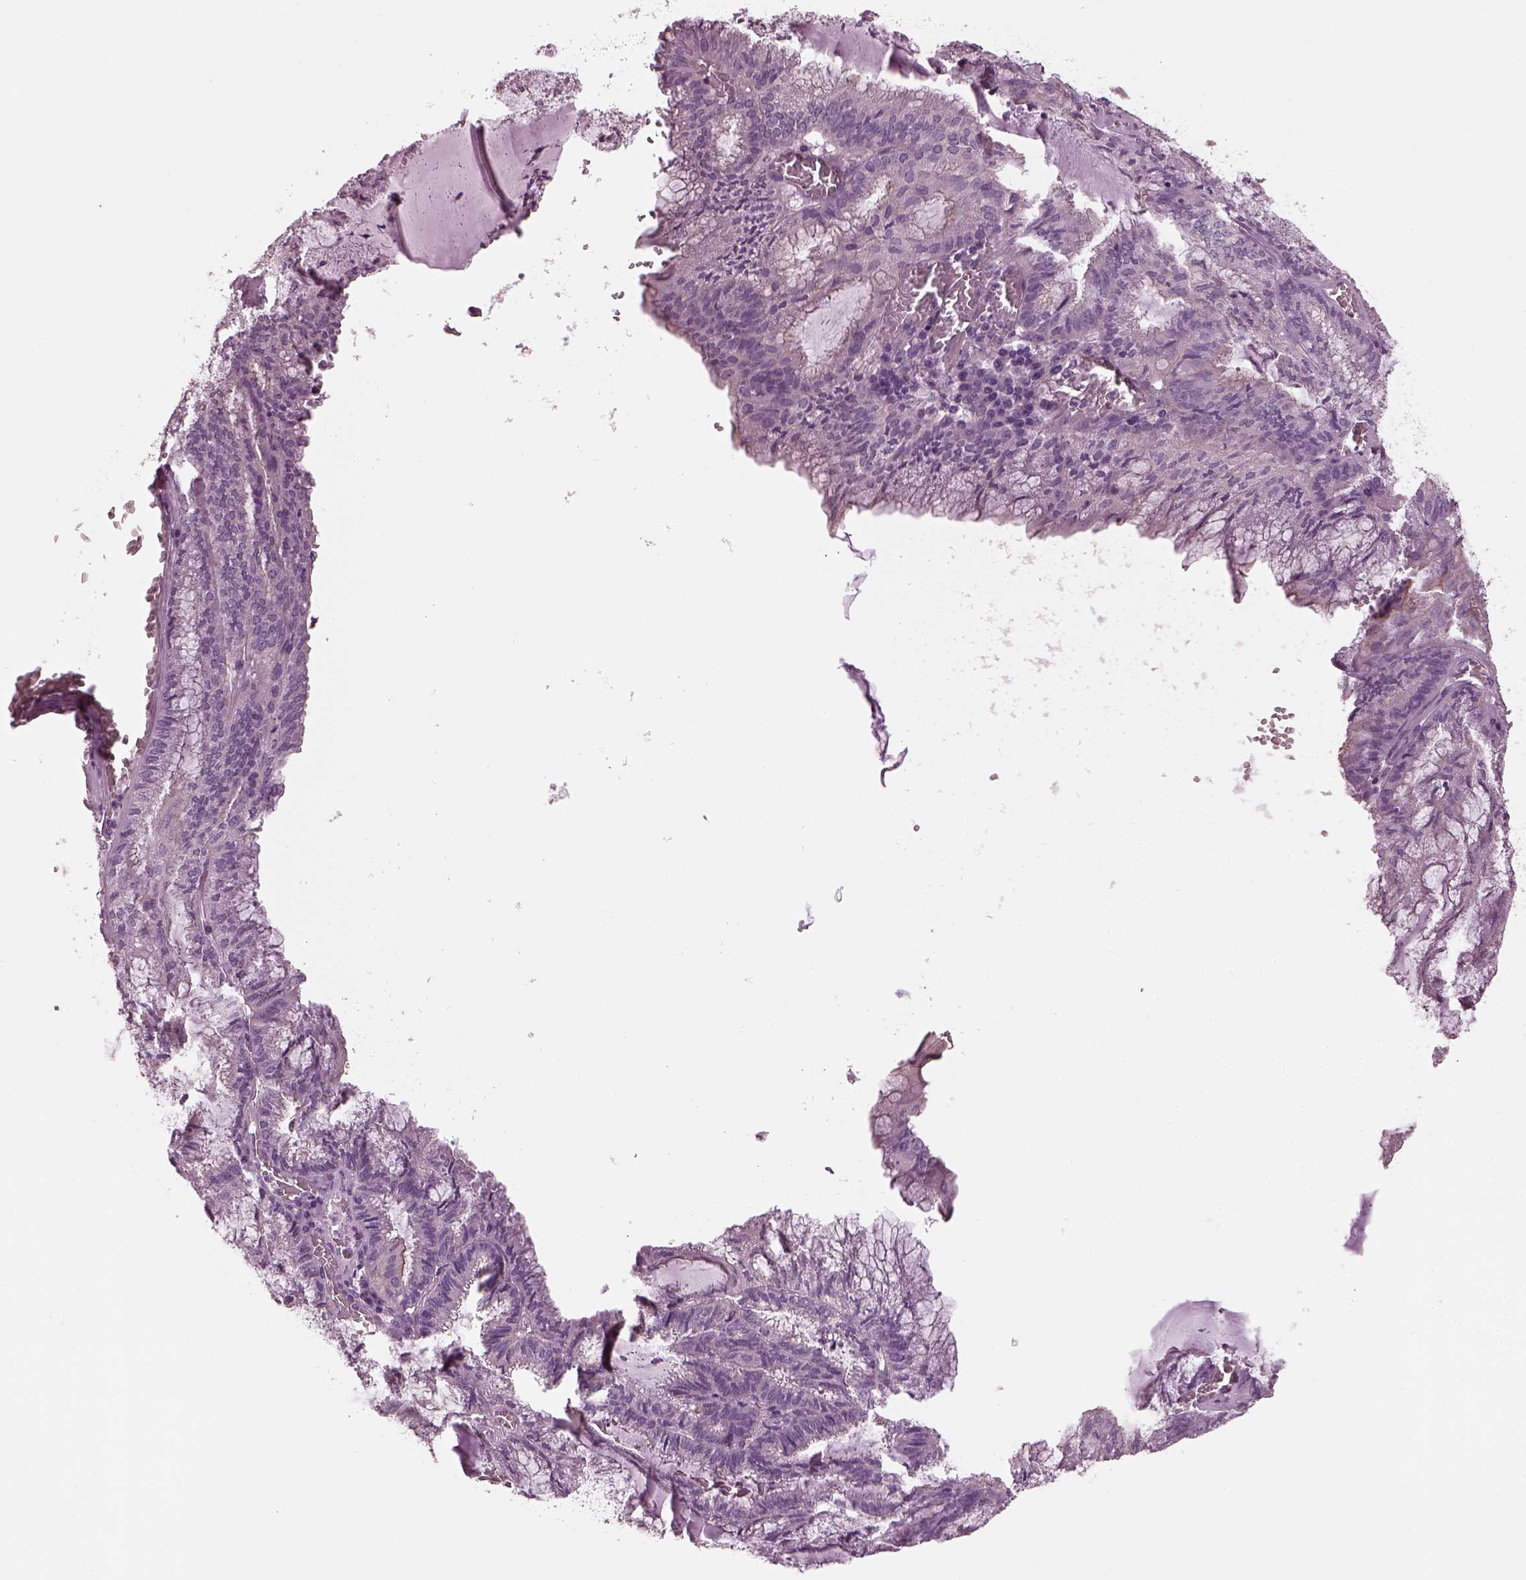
{"staining": {"intensity": "negative", "quantity": "none", "location": "none"}, "tissue": "endometrial cancer", "cell_type": "Tumor cells", "image_type": "cancer", "snomed": [{"axis": "morphology", "description": "Carcinoma, NOS"}, {"axis": "topography", "description": "Endometrium"}], "caption": "Endometrial cancer was stained to show a protein in brown. There is no significant staining in tumor cells.", "gene": "ODAD1", "patient": {"sex": "female", "age": 62}}